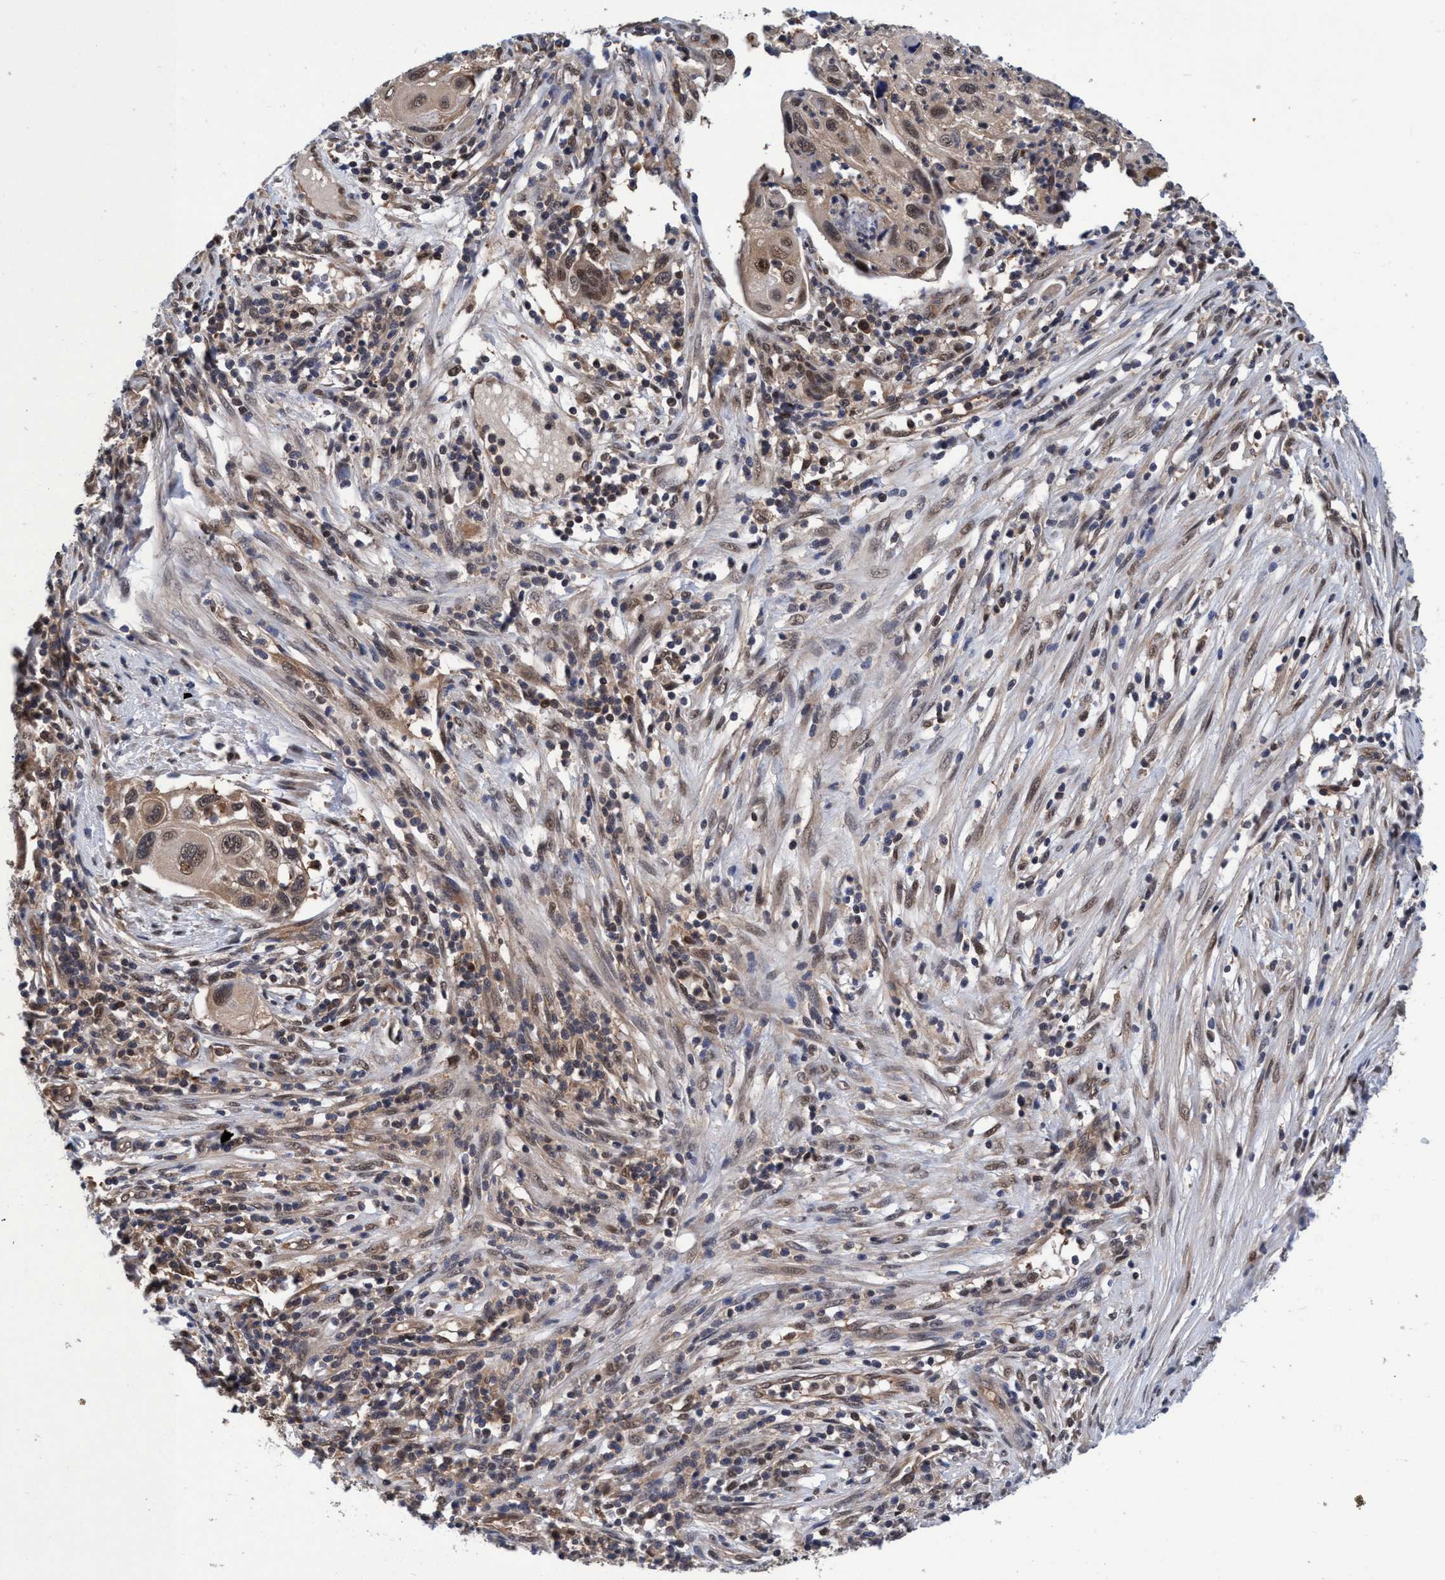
{"staining": {"intensity": "weak", "quantity": ">75%", "location": "cytoplasmic/membranous,nuclear"}, "tissue": "cervical cancer", "cell_type": "Tumor cells", "image_type": "cancer", "snomed": [{"axis": "morphology", "description": "Squamous cell carcinoma, NOS"}, {"axis": "topography", "description": "Cervix"}], "caption": "An immunohistochemistry (IHC) micrograph of neoplastic tissue is shown. Protein staining in brown shows weak cytoplasmic/membranous and nuclear positivity in cervical cancer within tumor cells. (IHC, brightfield microscopy, high magnification).", "gene": "PSMD12", "patient": {"sex": "female", "age": 70}}